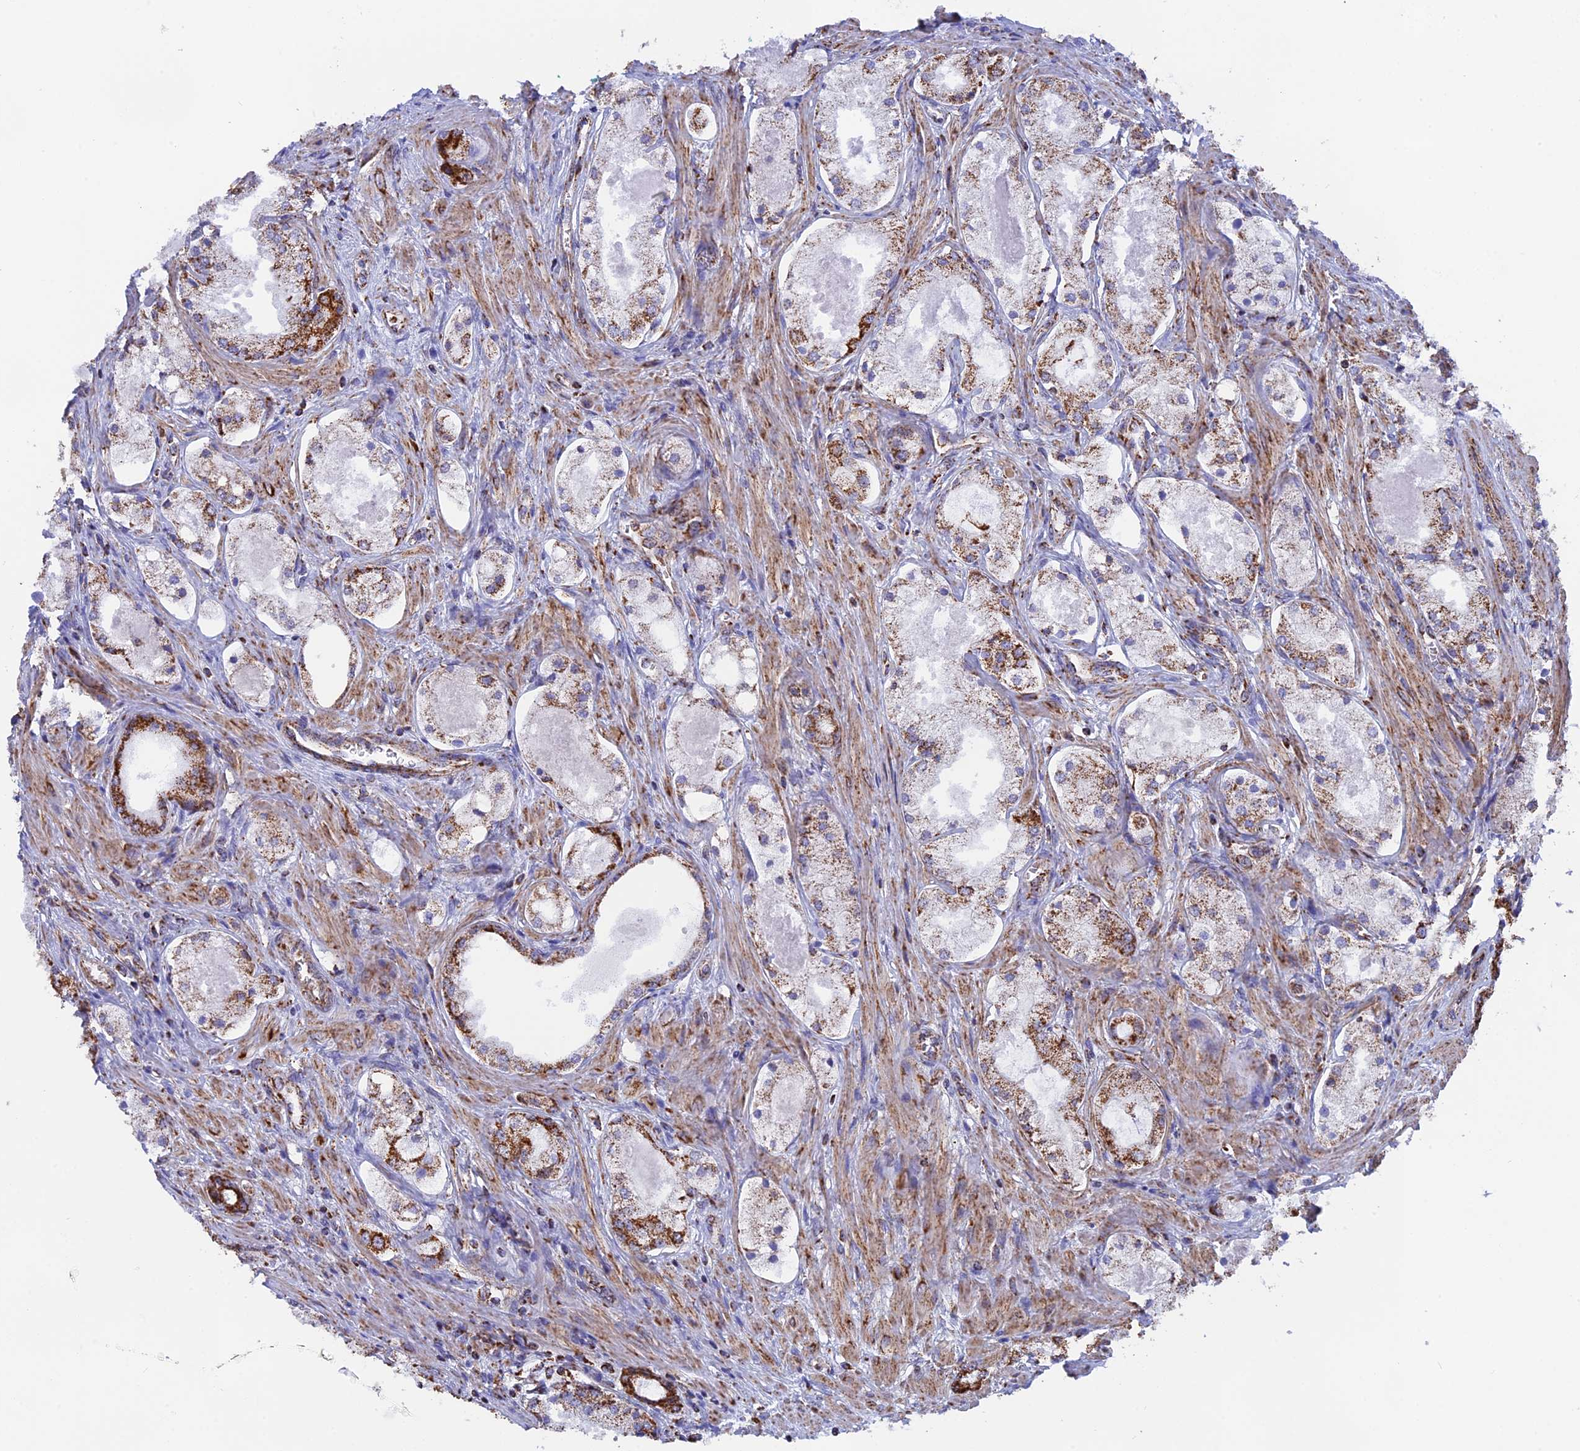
{"staining": {"intensity": "strong", "quantity": "25%-75%", "location": "cytoplasmic/membranous"}, "tissue": "prostate cancer", "cell_type": "Tumor cells", "image_type": "cancer", "snomed": [{"axis": "morphology", "description": "Adenocarcinoma, Low grade"}, {"axis": "topography", "description": "Prostate"}], "caption": "Prostate cancer (low-grade adenocarcinoma) tissue demonstrates strong cytoplasmic/membranous expression in approximately 25%-75% of tumor cells, visualized by immunohistochemistry.", "gene": "CDC16", "patient": {"sex": "male", "age": 68}}